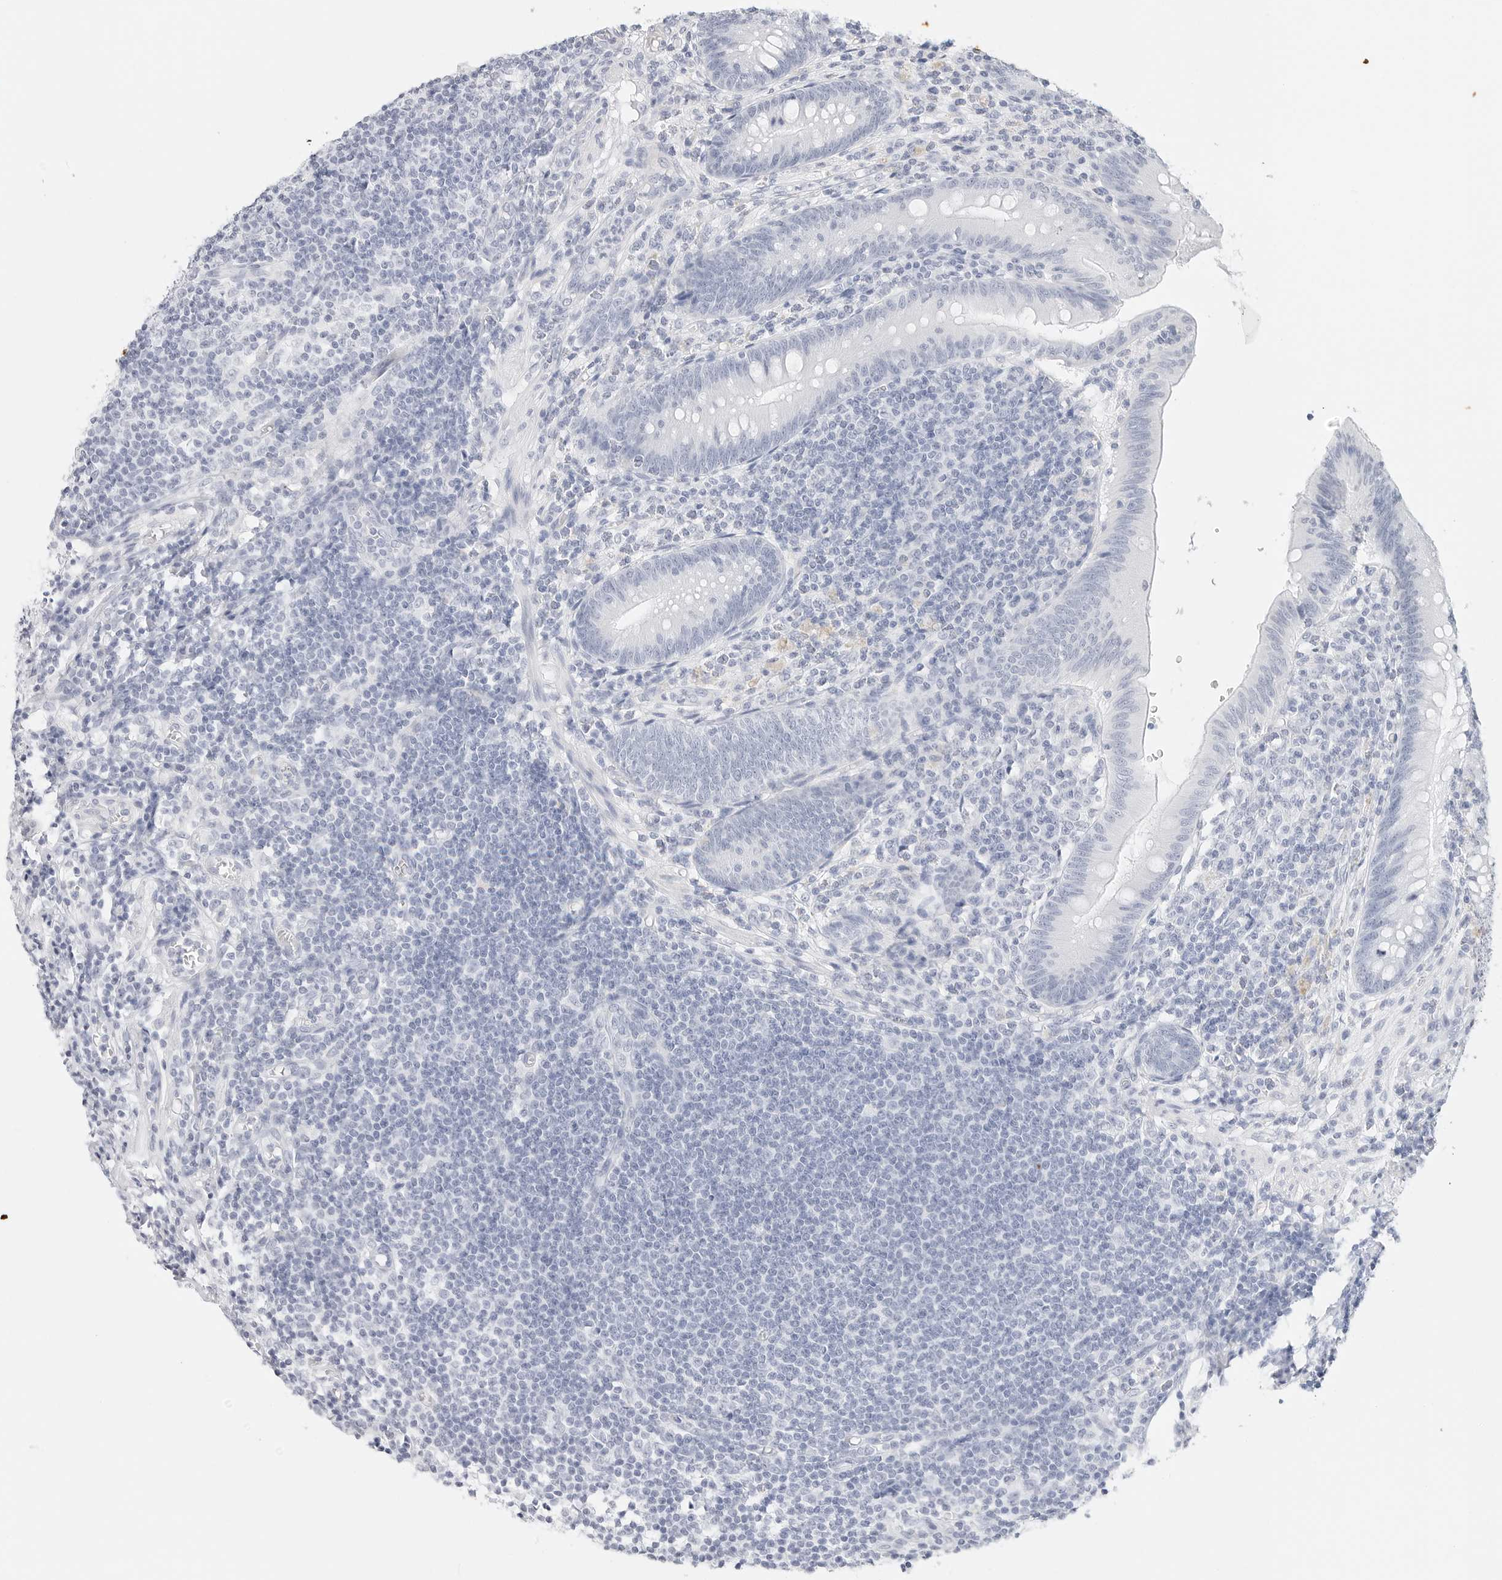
{"staining": {"intensity": "negative", "quantity": "none", "location": "none"}, "tissue": "appendix", "cell_type": "Glandular cells", "image_type": "normal", "snomed": [{"axis": "morphology", "description": "Normal tissue, NOS"}, {"axis": "morphology", "description": "Inflammation, NOS"}, {"axis": "topography", "description": "Appendix"}], "caption": "Photomicrograph shows no significant protein staining in glandular cells of unremarkable appendix.", "gene": "TFF2", "patient": {"sex": "male", "age": 46}}